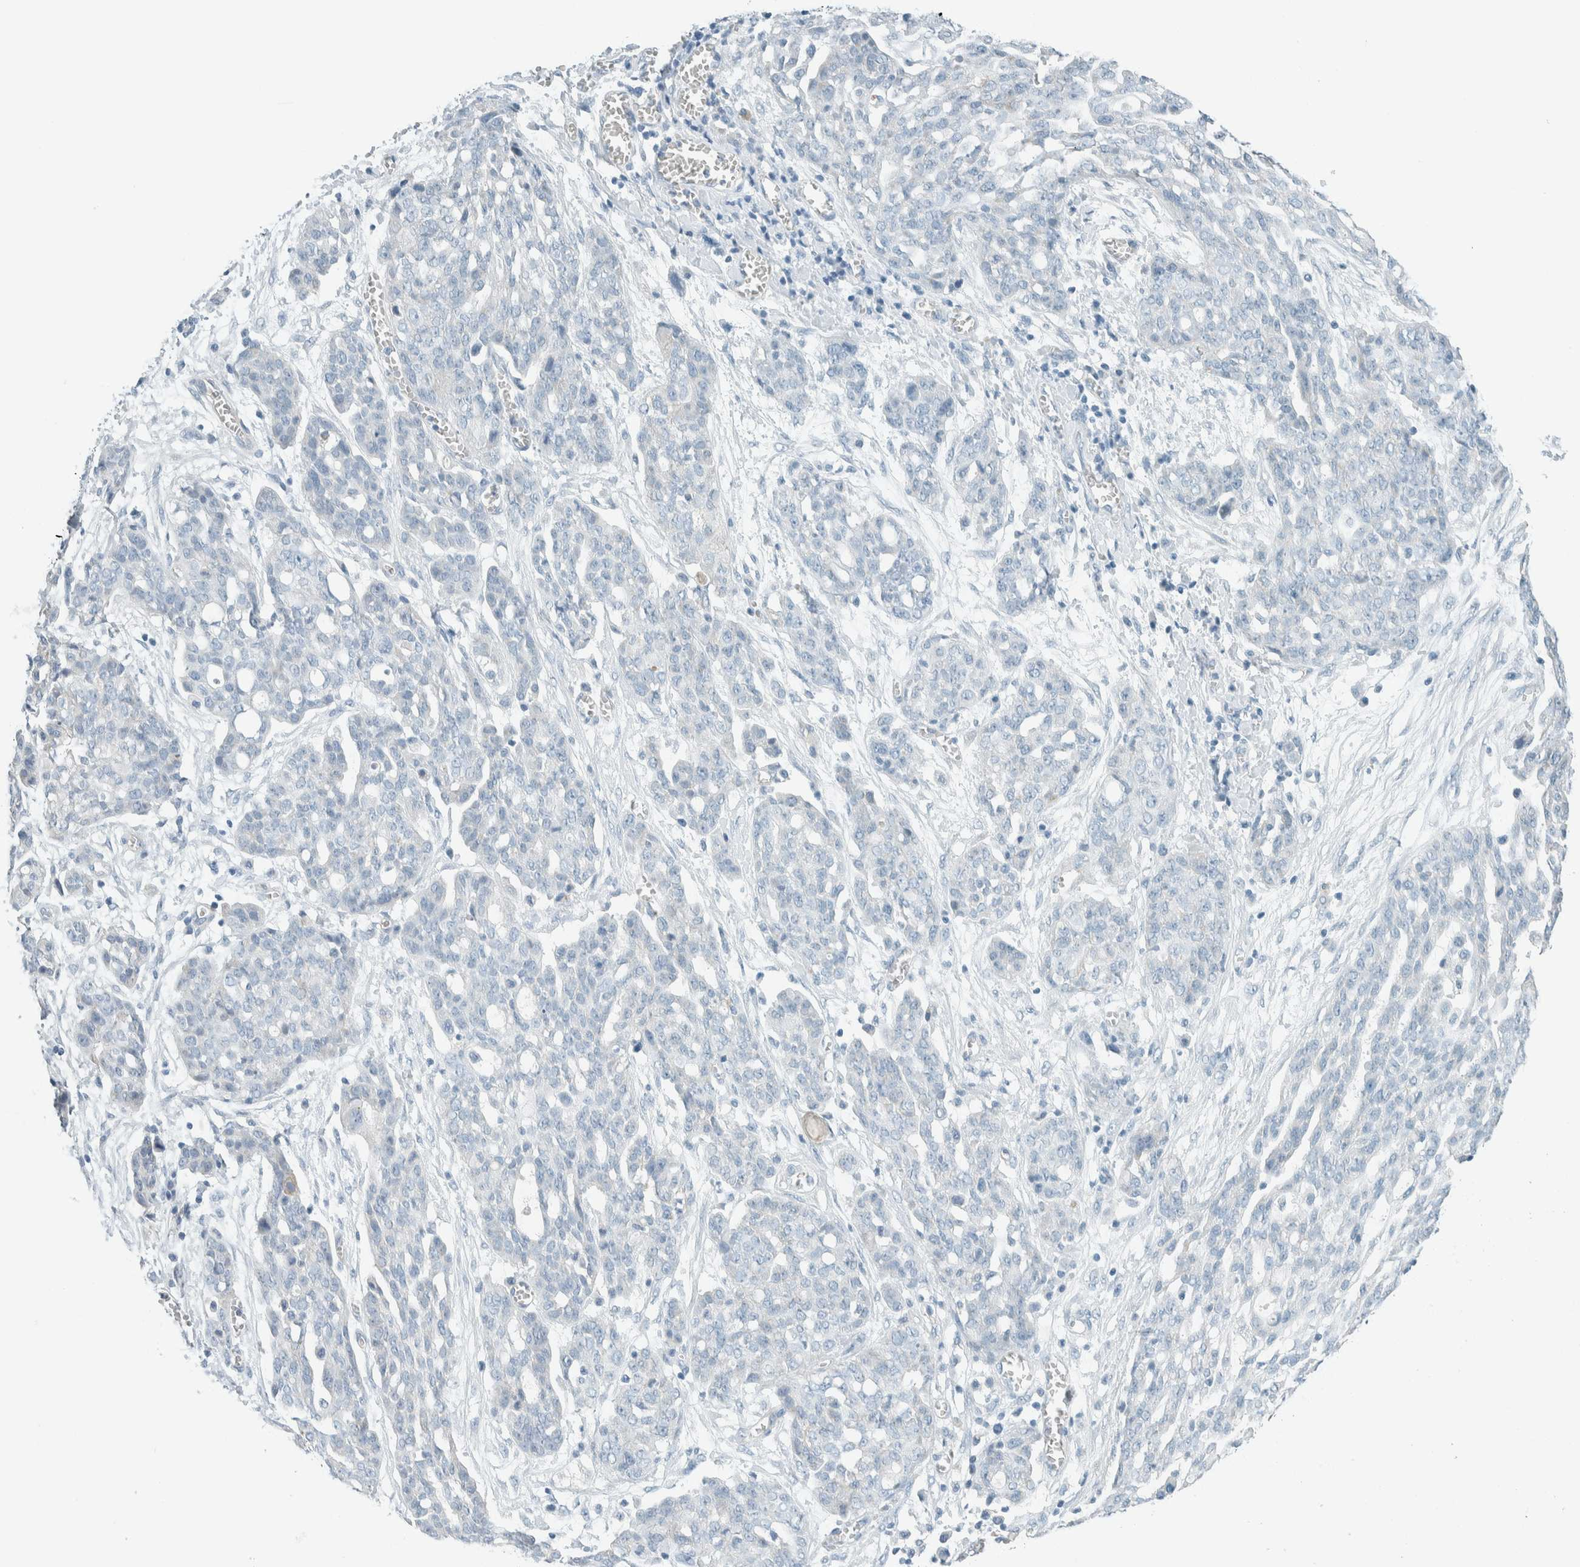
{"staining": {"intensity": "negative", "quantity": "none", "location": "none"}, "tissue": "ovarian cancer", "cell_type": "Tumor cells", "image_type": "cancer", "snomed": [{"axis": "morphology", "description": "Cystadenocarcinoma, serous, NOS"}, {"axis": "topography", "description": "Soft tissue"}, {"axis": "topography", "description": "Ovary"}], "caption": "Tumor cells show no significant expression in ovarian cancer (serous cystadenocarcinoma). (DAB immunohistochemistry (IHC) visualized using brightfield microscopy, high magnification).", "gene": "SLFN12", "patient": {"sex": "female", "age": 57}}